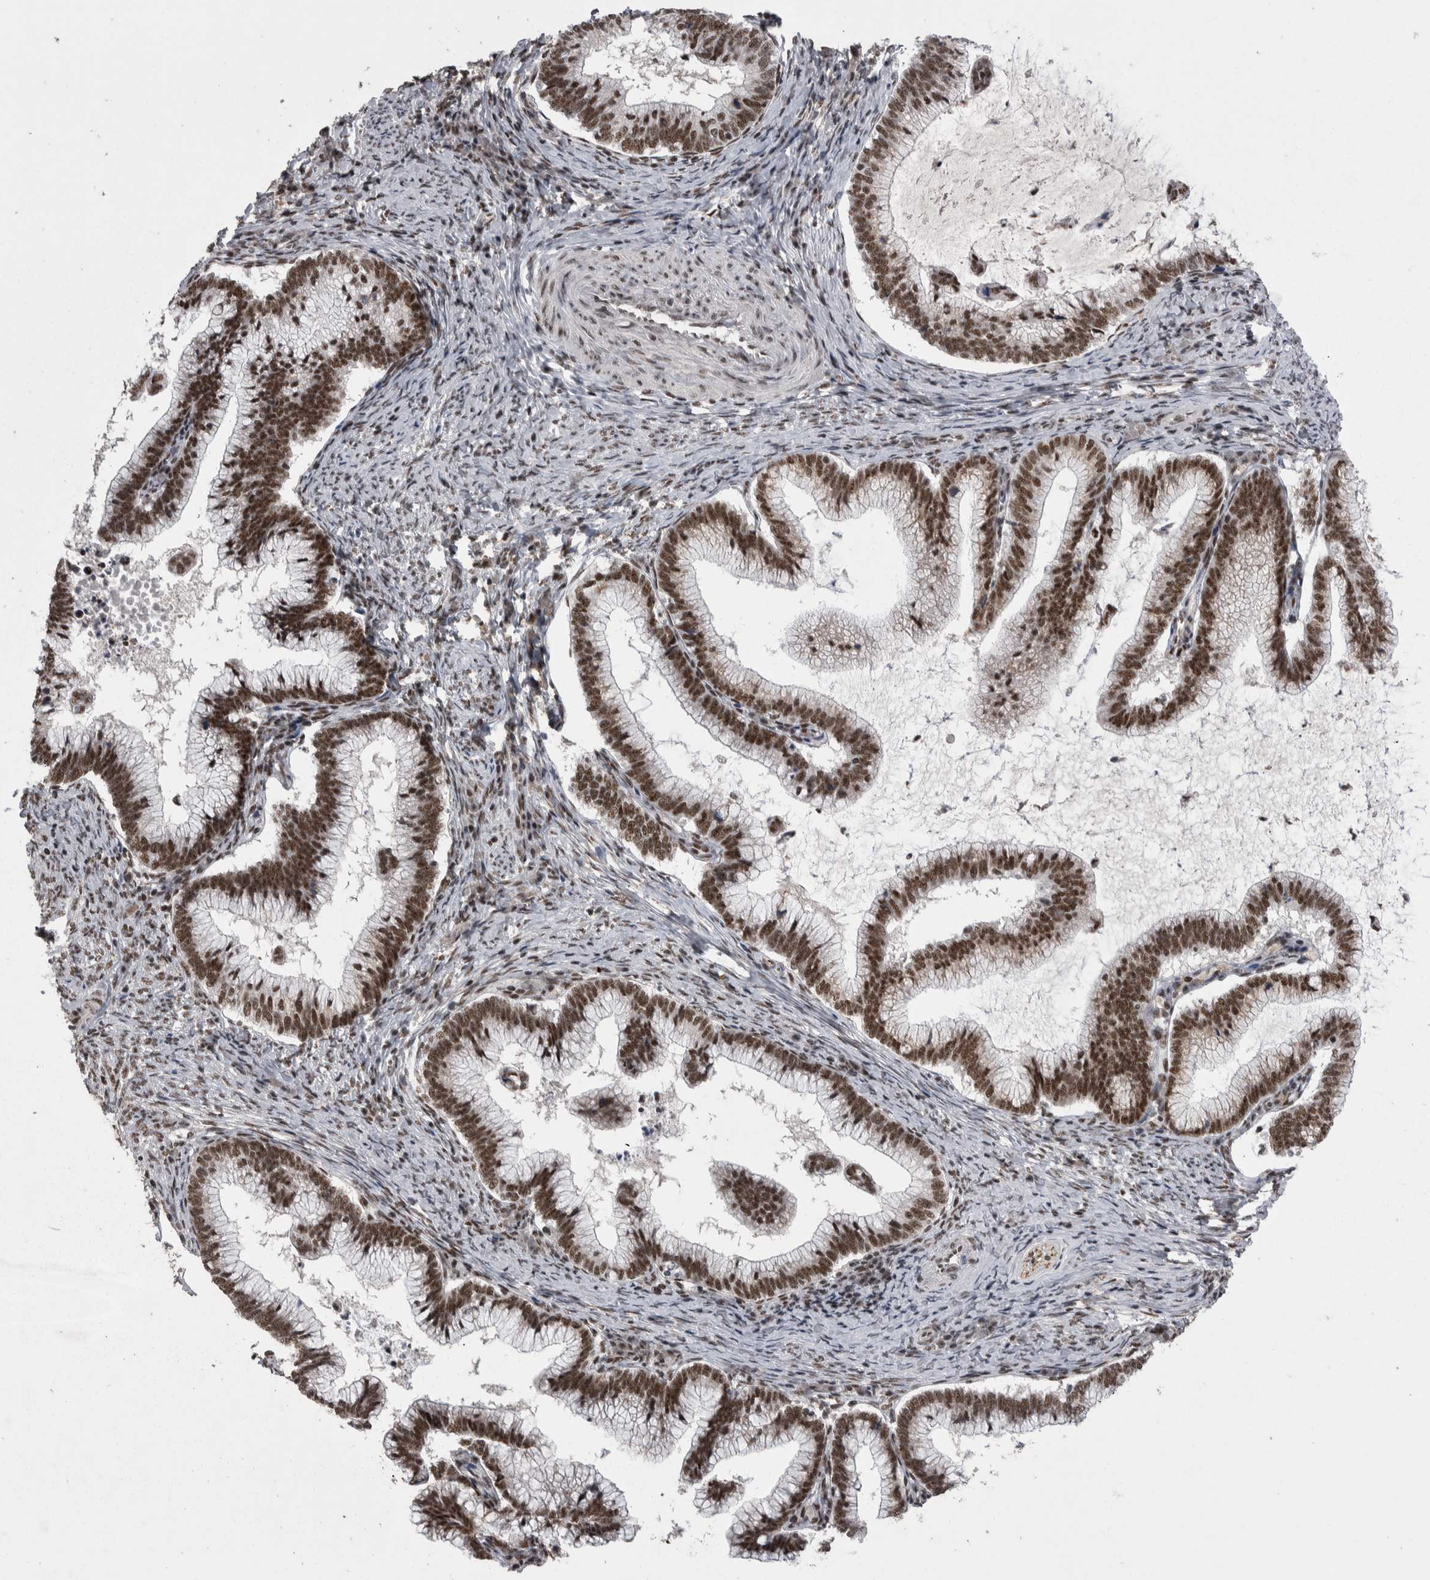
{"staining": {"intensity": "strong", "quantity": ">75%", "location": "nuclear"}, "tissue": "cervical cancer", "cell_type": "Tumor cells", "image_type": "cancer", "snomed": [{"axis": "morphology", "description": "Adenocarcinoma, NOS"}, {"axis": "topography", "description": "Cervix"}], "caption": "Immunohistochemical staining of human cervical cancer reveals high levels of strong nuclear expression in about >75% of tumor cells.", "gene": "DMTF1", "patient": {"sex": "female", "age": 36}}